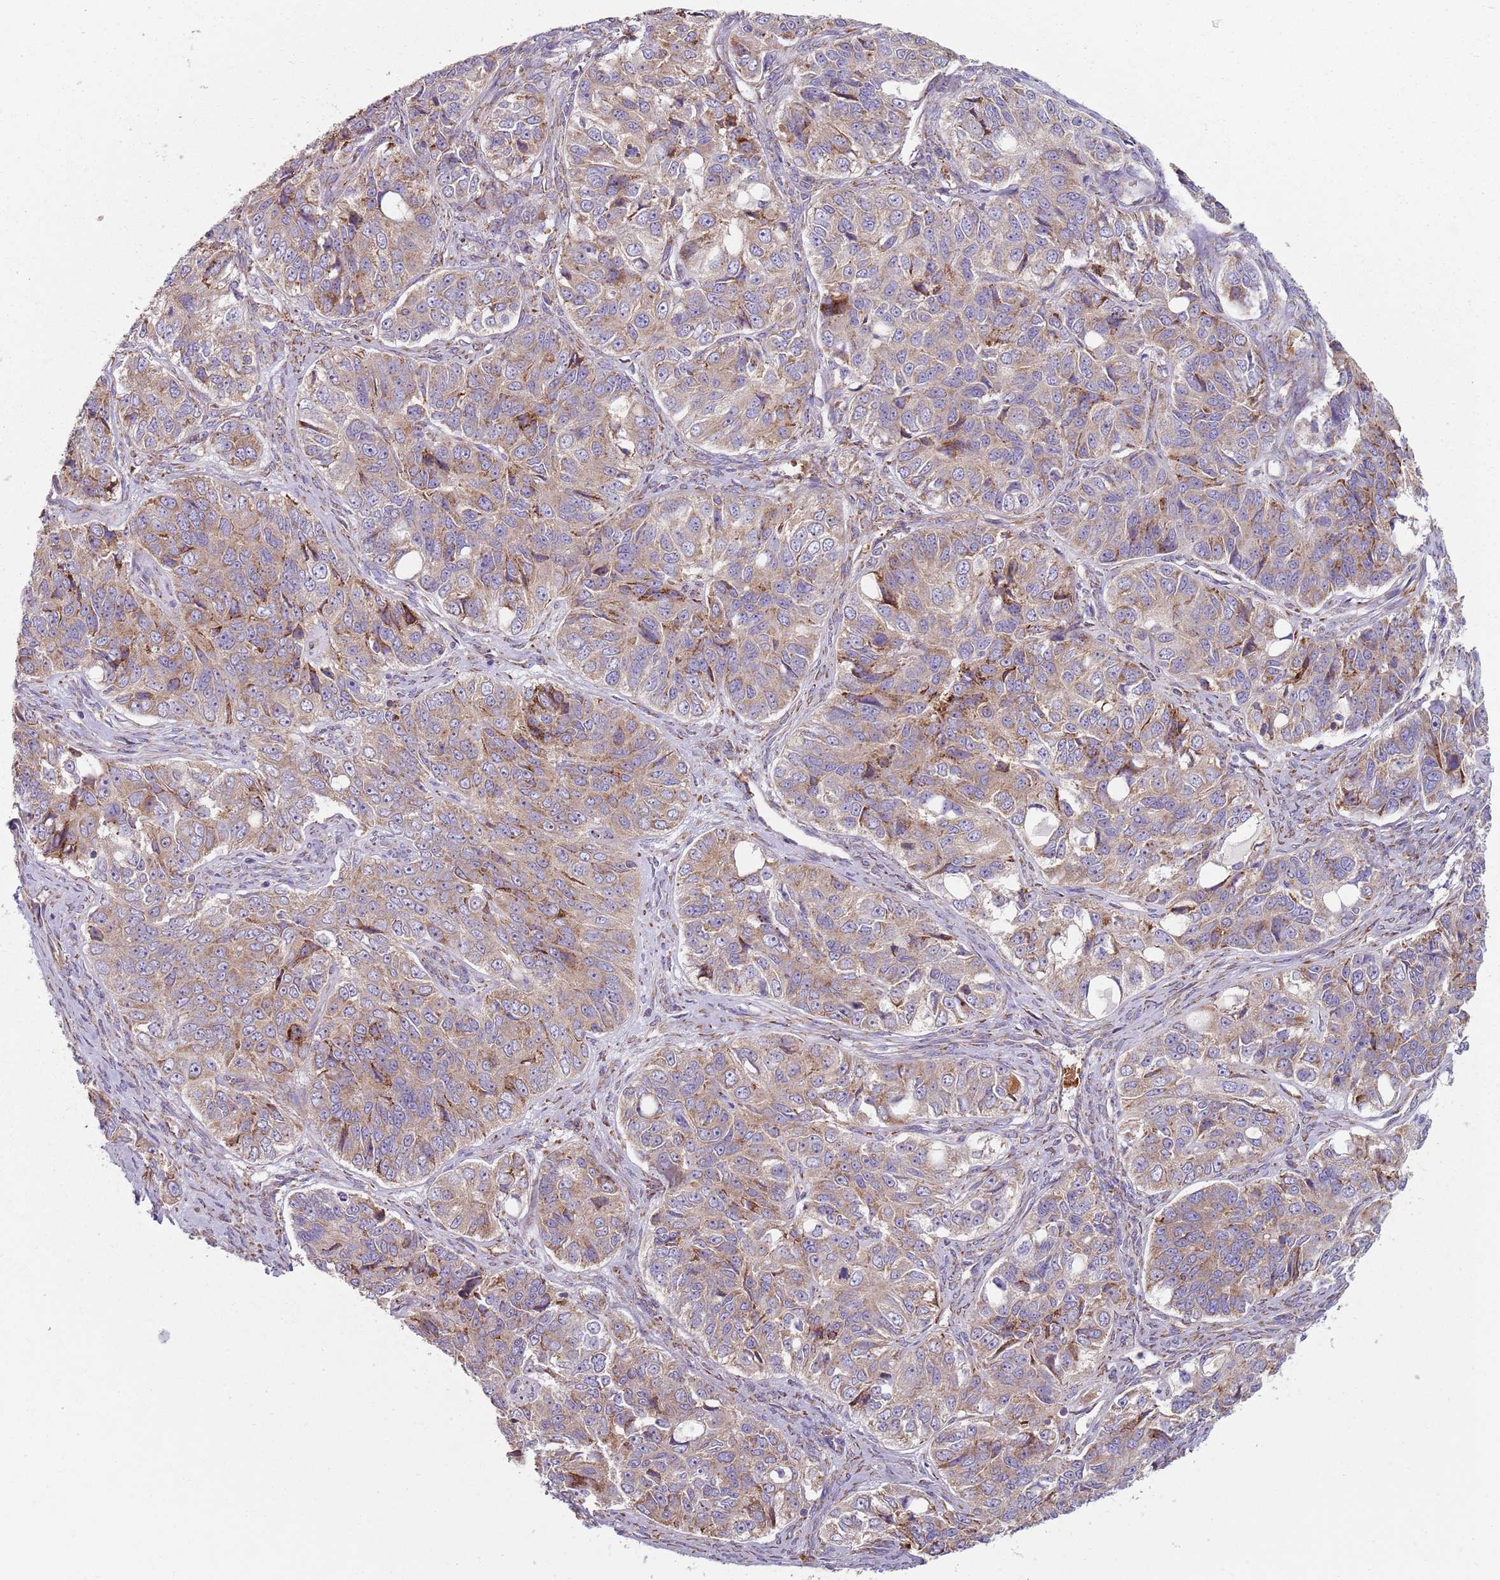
{"staining": {"intensity": "moderate", "quantity": "25%-75%", "location": "cytoplasmic/membranous"}, "tissue": "ovarian cancer", "cell_type": "Tumor cells", "image_type": "cancer", "snomed": [{"axis": "morphology", "description": "Carcinoma, endometroid"}, {"axis": "topography", "description": "Ovary"}], "caption": "High-magnification brightfield microscopy of ovarian cancer (endometroid carcinoma) stained with DAB (3,3'-diaminobenzidine) (brown) and counterstained with hematoxylin (blue). tumor cells exhibit moderate cytoplasmic/membranous expression is seen in about25%-75% of cells. (IHC, brightfield microscopy, high magnification).", "gene": "SPATA2", "patient": {"sex": "female", "age": 51}}